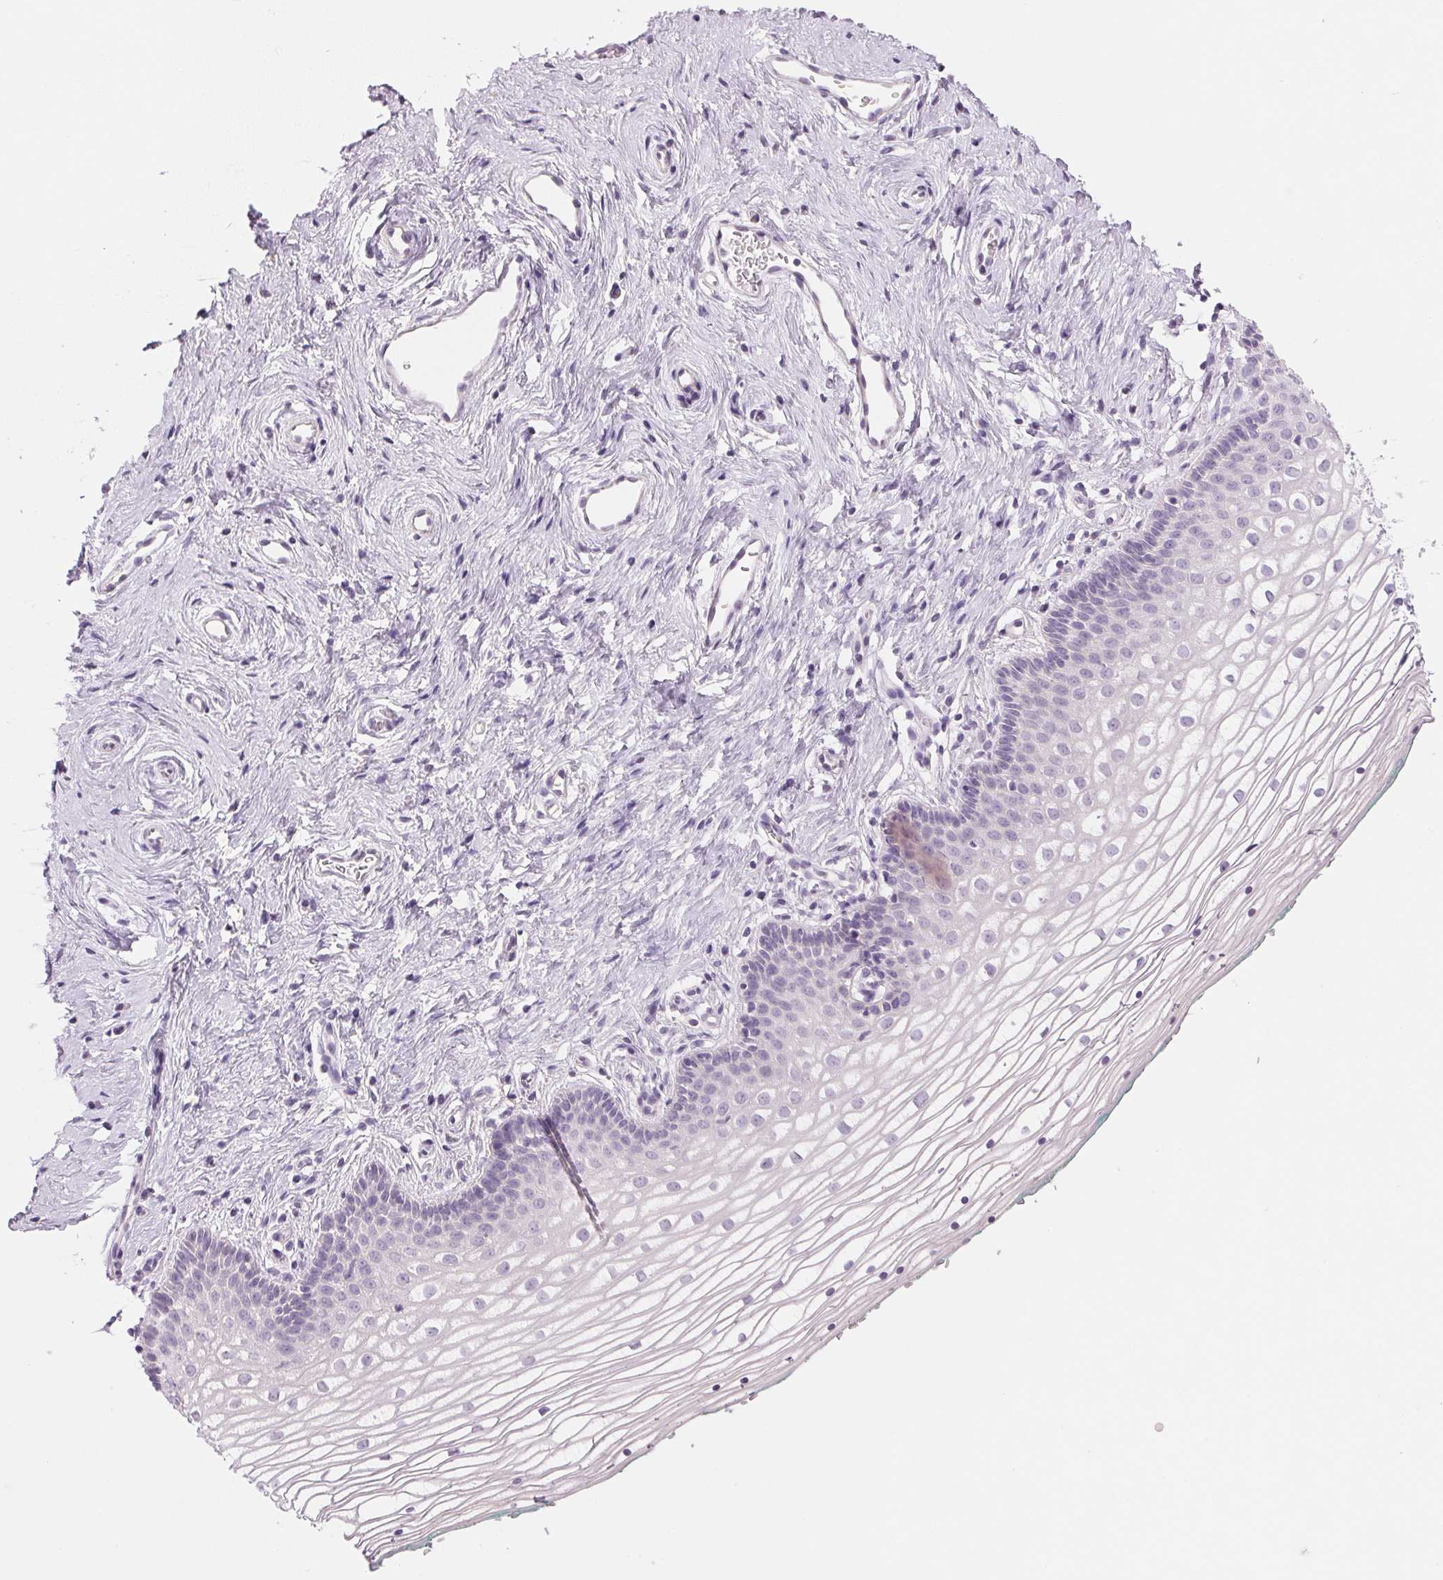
{"staining": {"intensity": "negative", "quantity": "none", "location": "none"}, "tissue": "vagina", "cell_type": "Squamous epithelial cells", "image_type": "normal", "snomed": [{"axis": "morphology", "description": "Normal tissue, NOS"}, {"axis": "topography", "description": "Vagina"}], "caption": "DAB immunohistochemical staining of unremarkable human vagina demonstrates no significant positivity in squamous epithelial cells. (Immunohistochemistry, brightfield microscopy, high magnification).", "gene": "CYP11B1", "patient": {"sex": "female", "age": 36}}